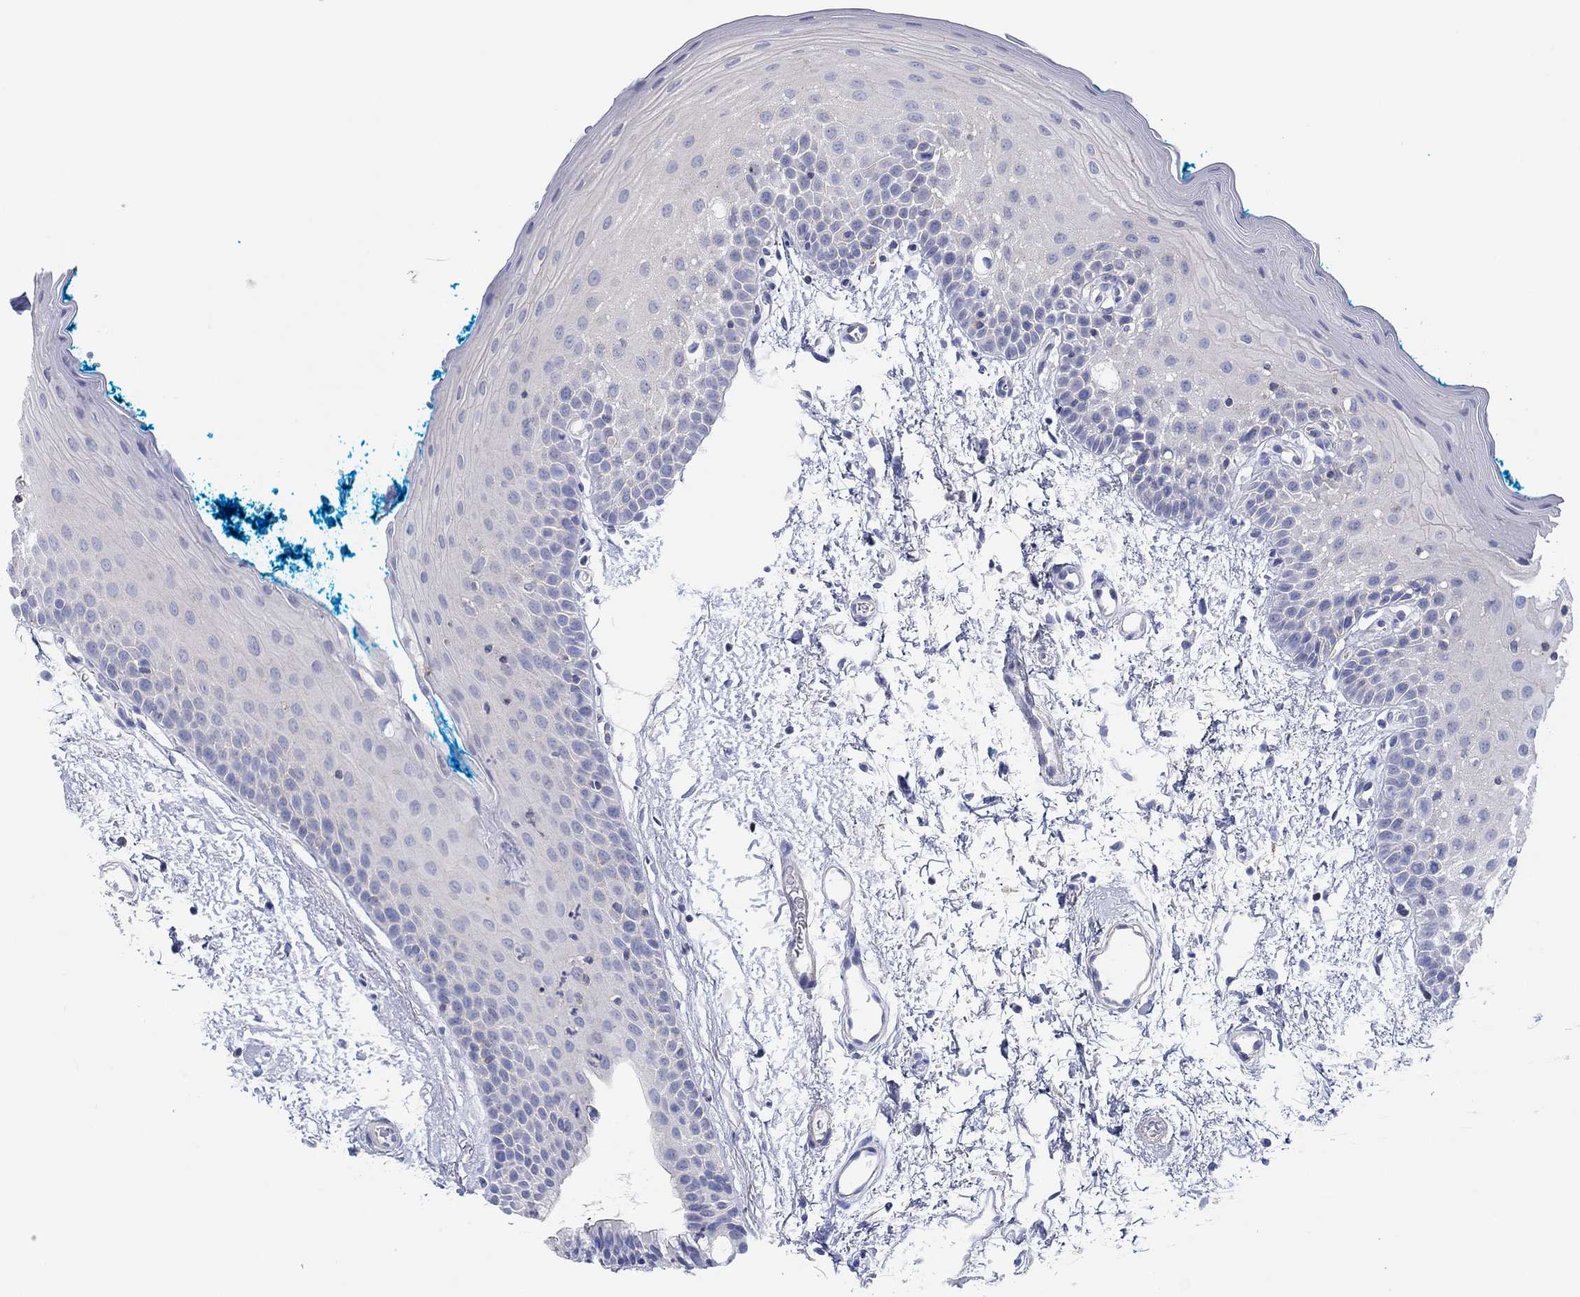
{"staining": {"intensity": "negative", "quantity": "none", "location": "none"}, "tissue": "oral mucosa", "cell_type": "Squamous epithelial cells", "image_type": "normal", "snomed": [{"axis": "morphology", "description": "Normal tissue, NOS"}, {"axis": "morphology", "description": "Squamous cell carcinoma, NOS"}, {"axis": "topography", "description": "Oral tissue"}, {"axis": "topography", "description": "Head-Neck"}], "caption": "Squamous epithelial cells show no significant expression in unremarkable oral mucosa.", "gene": "PPIL6", "patient": {"sex": "female", "age": 75}}